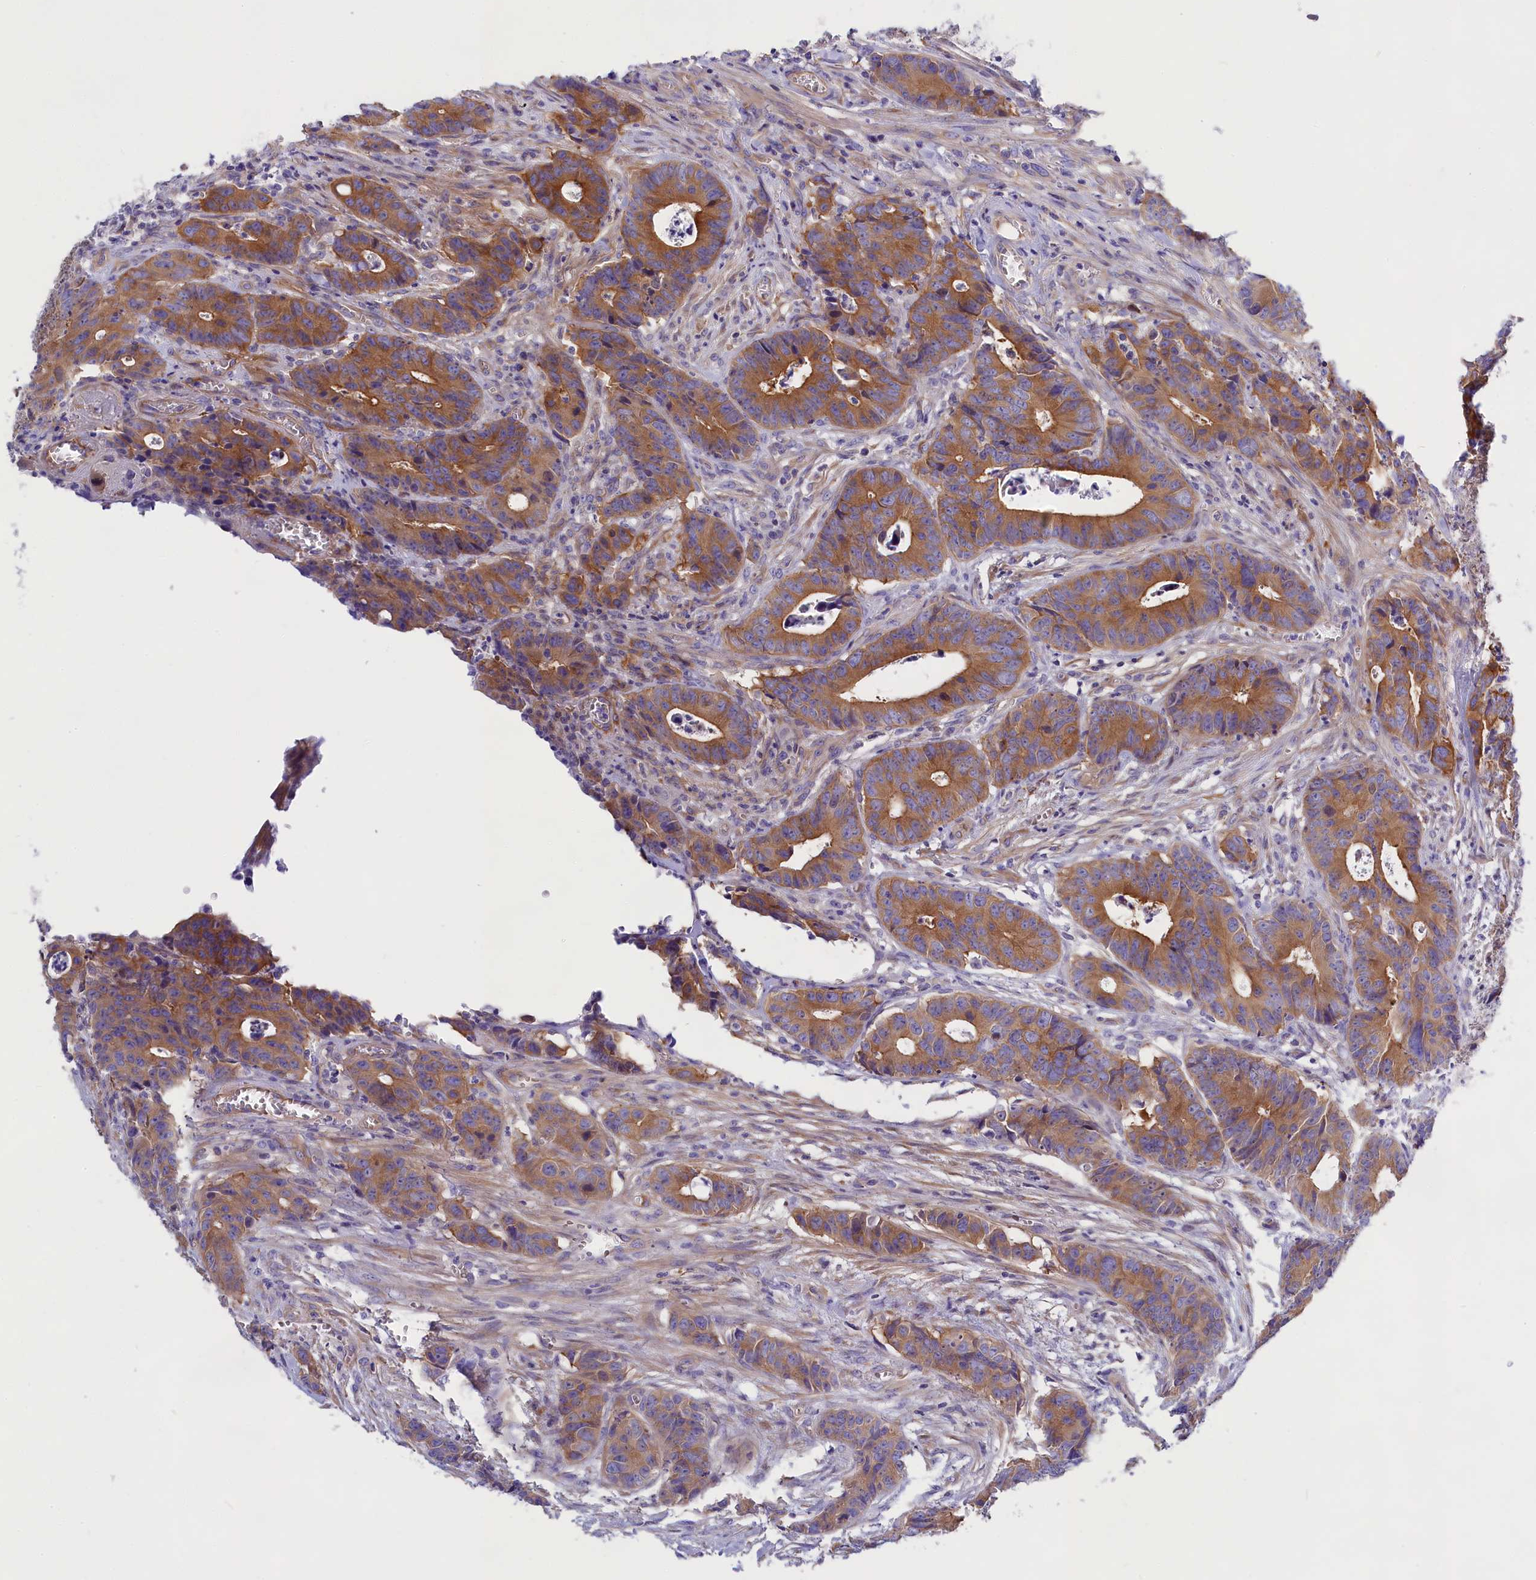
{"staining": {"intensity": "strong", "quantity": "25%-75%", "location": "cytoplasmic/membranous"}, "tissue": "colorectal cancer", "cell_type": "Tumor cells", "image_type": "cancer", "snomed": [{"axis": "morphology", "description": "Adenocarcinoma, NOS"}, {"axis": "topography", "description": "Colon"}], "caption": "Immunohistochemical staining of colorectal adenocarcinoma reveals high levels of strong cytoplasmic/membranous positivity in approximately 25%-75% of tumor cells.", "gene": "PPP1R13L", "patient": {"sex": "female", "age": 57}}